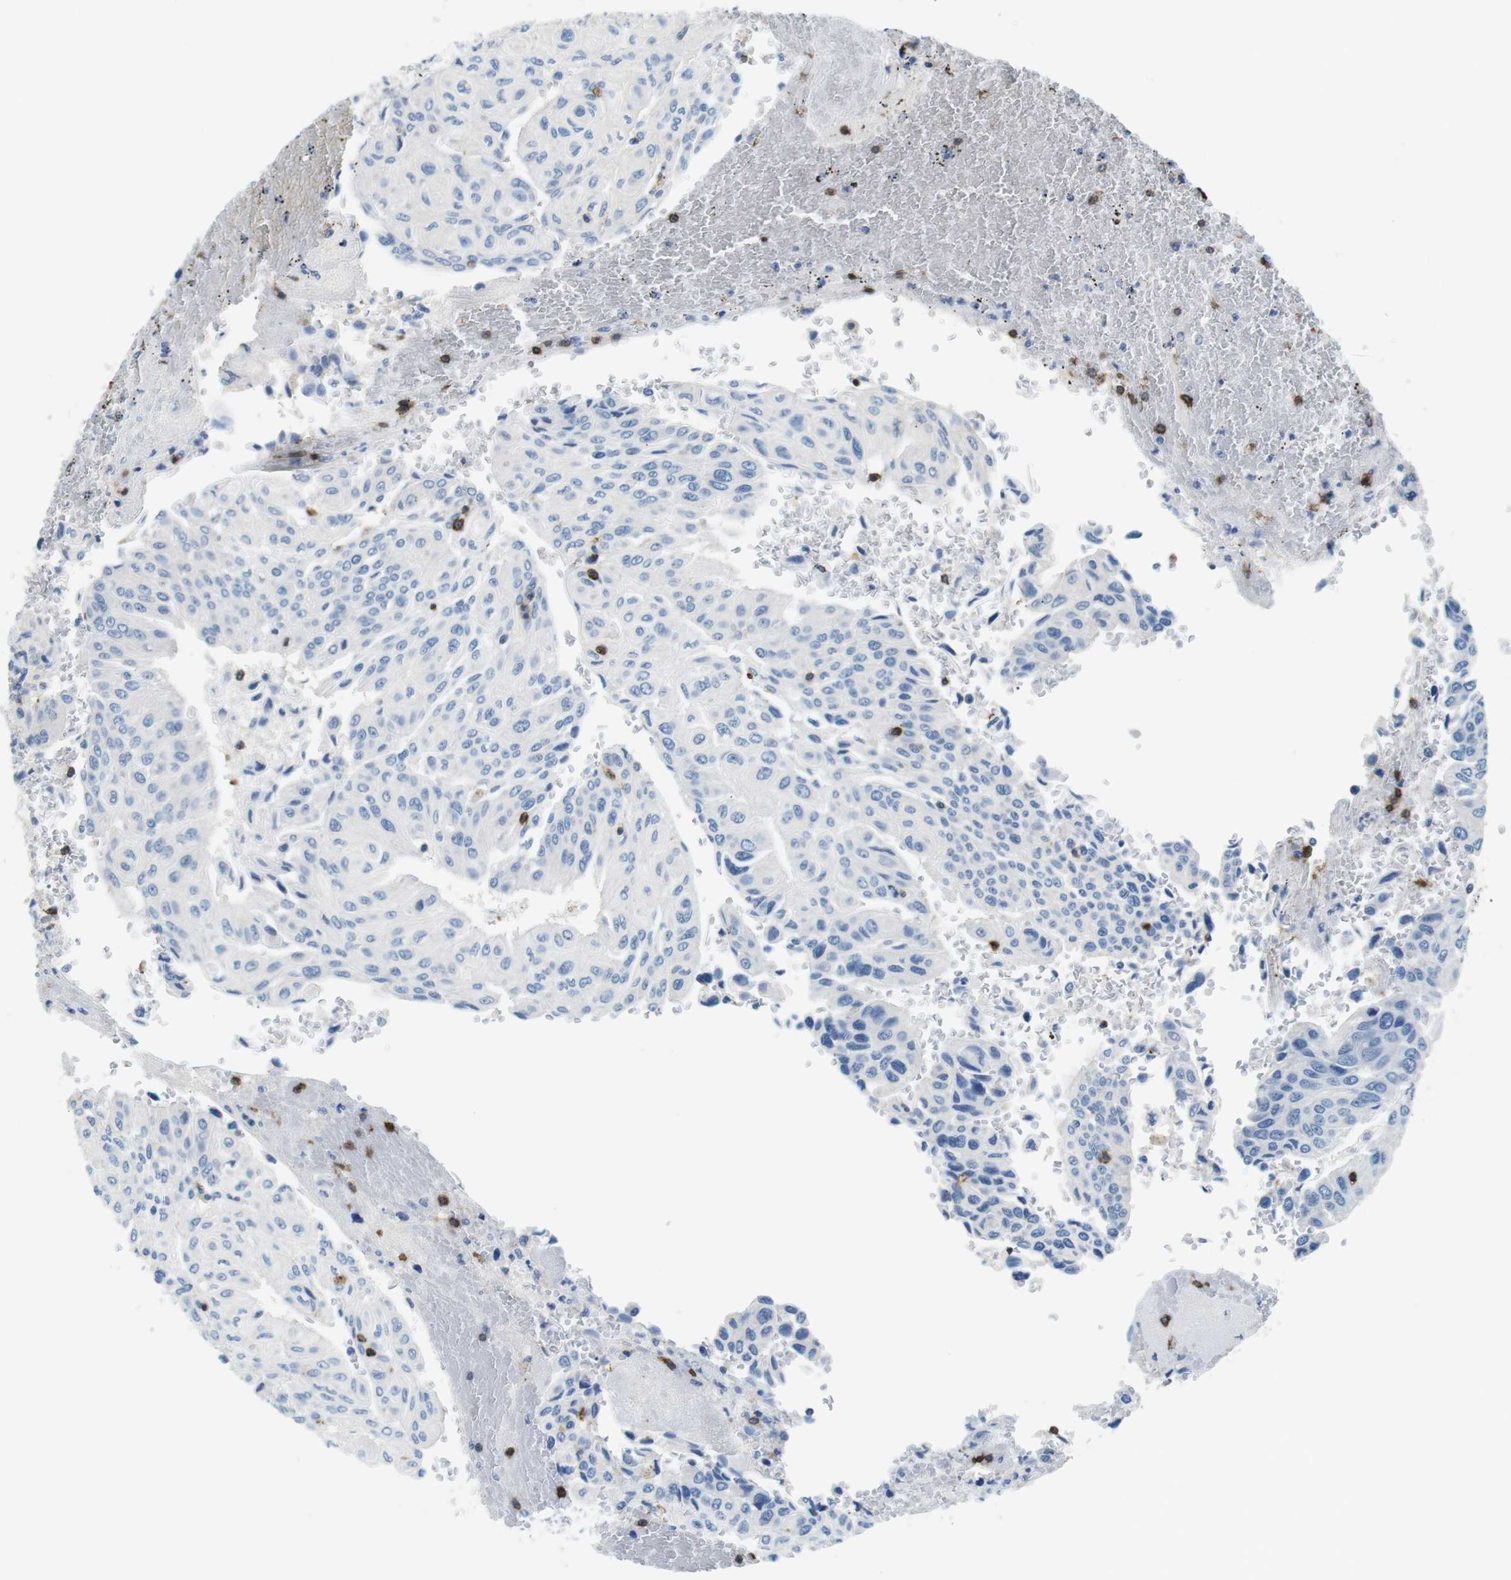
{"staining": {"intensity": "negative", "quantity": "none", "location": "none"}, "tissue": "urothelial cancer", "cell_type": "Tumor cells", "image_type": "cancer", "snomed": [{"axis": "morphology", "description": "Urothelial carcinoma, High grade"}, {"axis": "topography", "description": "Urinary bladder"}], "caption": "Immunohistochemistry (IHC) micrograph of human high-grade urothelial carcinoma stained for a protein (brown), which exhibits no expression in tumor cells.", "gene": "CD6", "patient": {"sex": "male", "age": 66}}